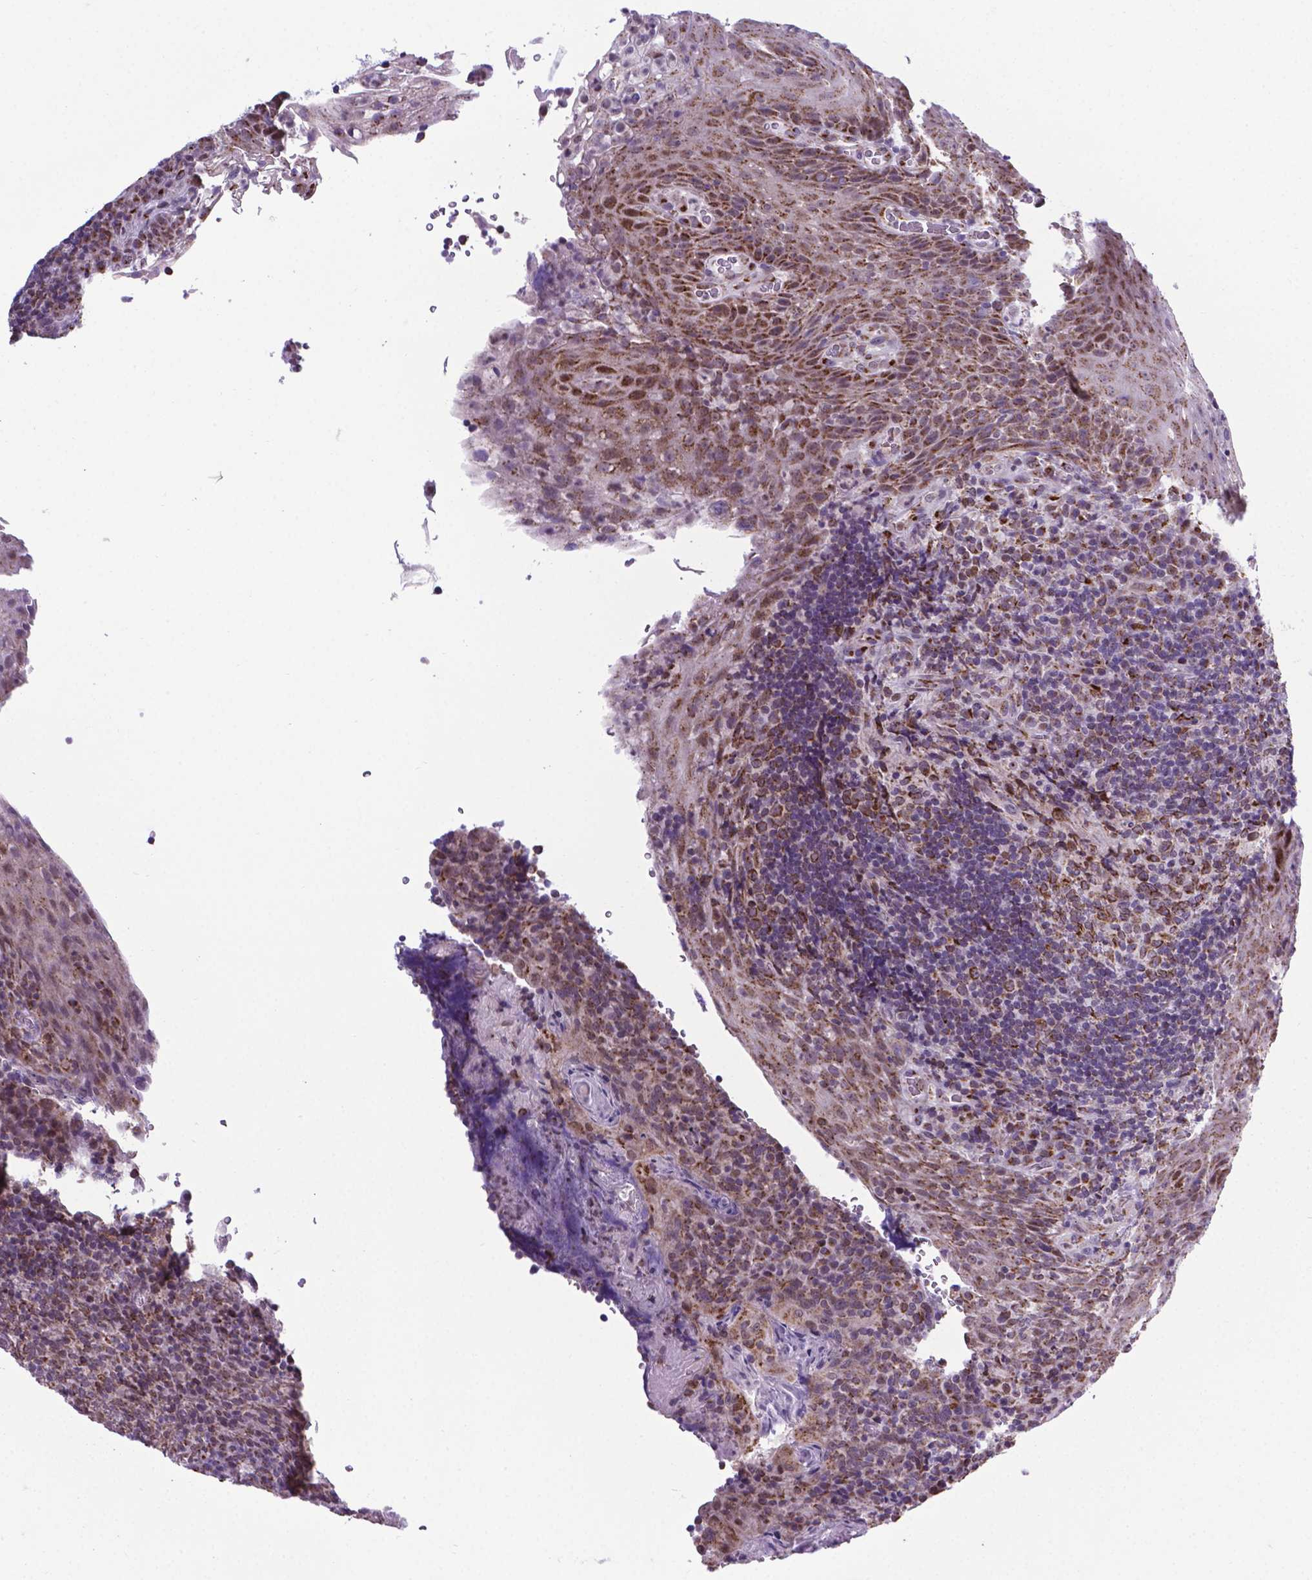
{"staining": {"intensity": "moderate", "quantity": ">75%", "location": "cytoplasmic/membranous"}, "tissue": "tonsil", "cell_type": "Germinal center cells", "image_type": "normal", "snomed": [{"axis": "morphology", "description": "Normal tissue, NOS"}, {"axis": "topography", "description": "Tonsil"}], "caption": "Tonsil stained for a protein (brown) reveals moderate cytoplasmic/membranous positive expression in approximately >75% of germinal center cells.", "gene": "MRPL10", "patient": {"sex": "male", "age": 17}}